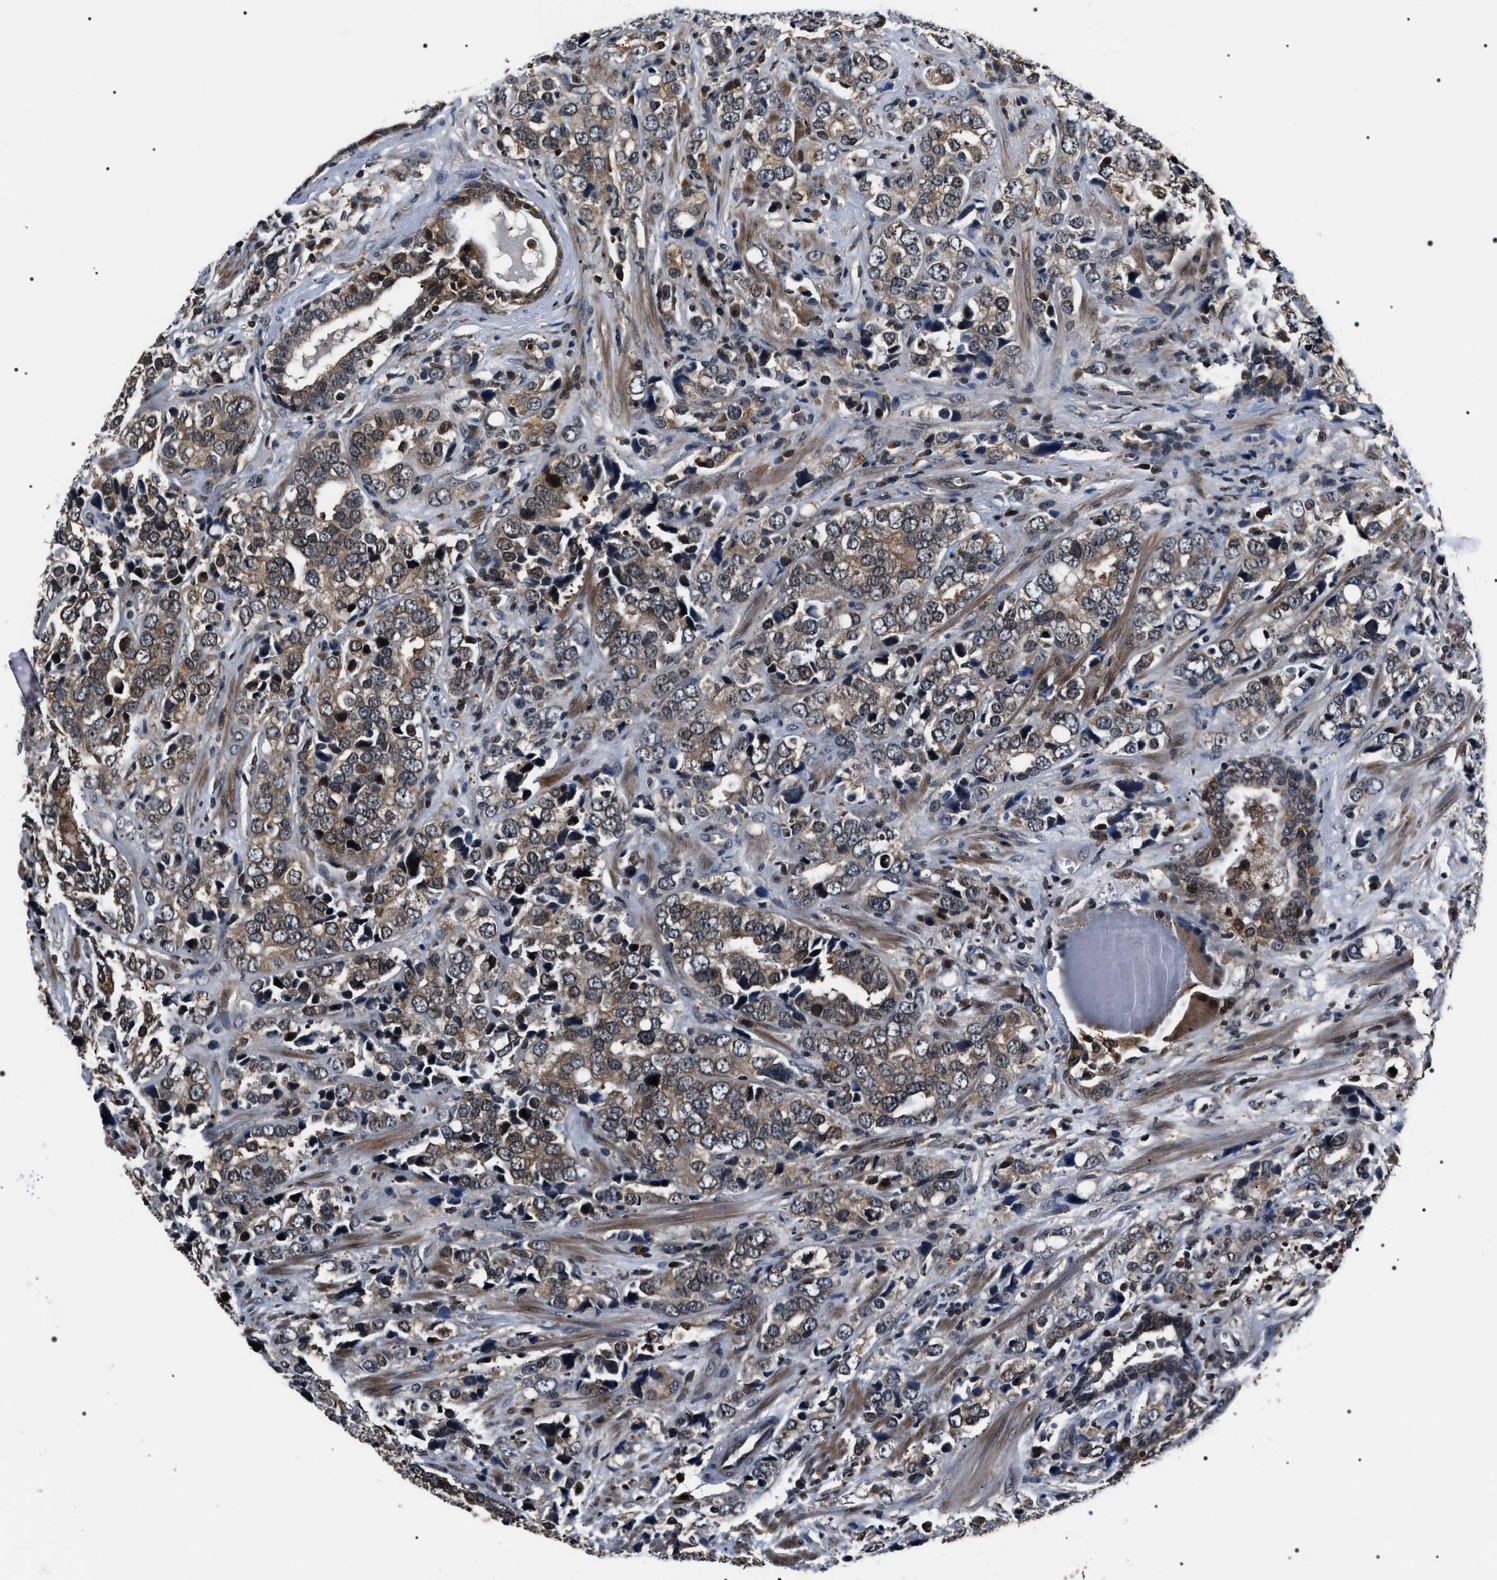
{"staining": {"intensity": "moderate", "quantity": ">75%", "location": "cytoplasmic/membranous,nuclear"}, "tissue": "prostate cancer", "cell_type": "Tumor cells", "image_type": "cancer", "snomed": [{"axis": "morphology", "description": "Adenocarcinoma, High grade"}, {"axis": "topography", "description": "Prostate"}], "caption": "Protein expression analysis of prostate cancer (adenocarcinoma (high-grade)) exhibits moderate cytoplasmic/membranous and nuclear expression in about >75% of tumor cells.", "gene": "SIPA1", "patient": {"sex": "male", "age": 71}}